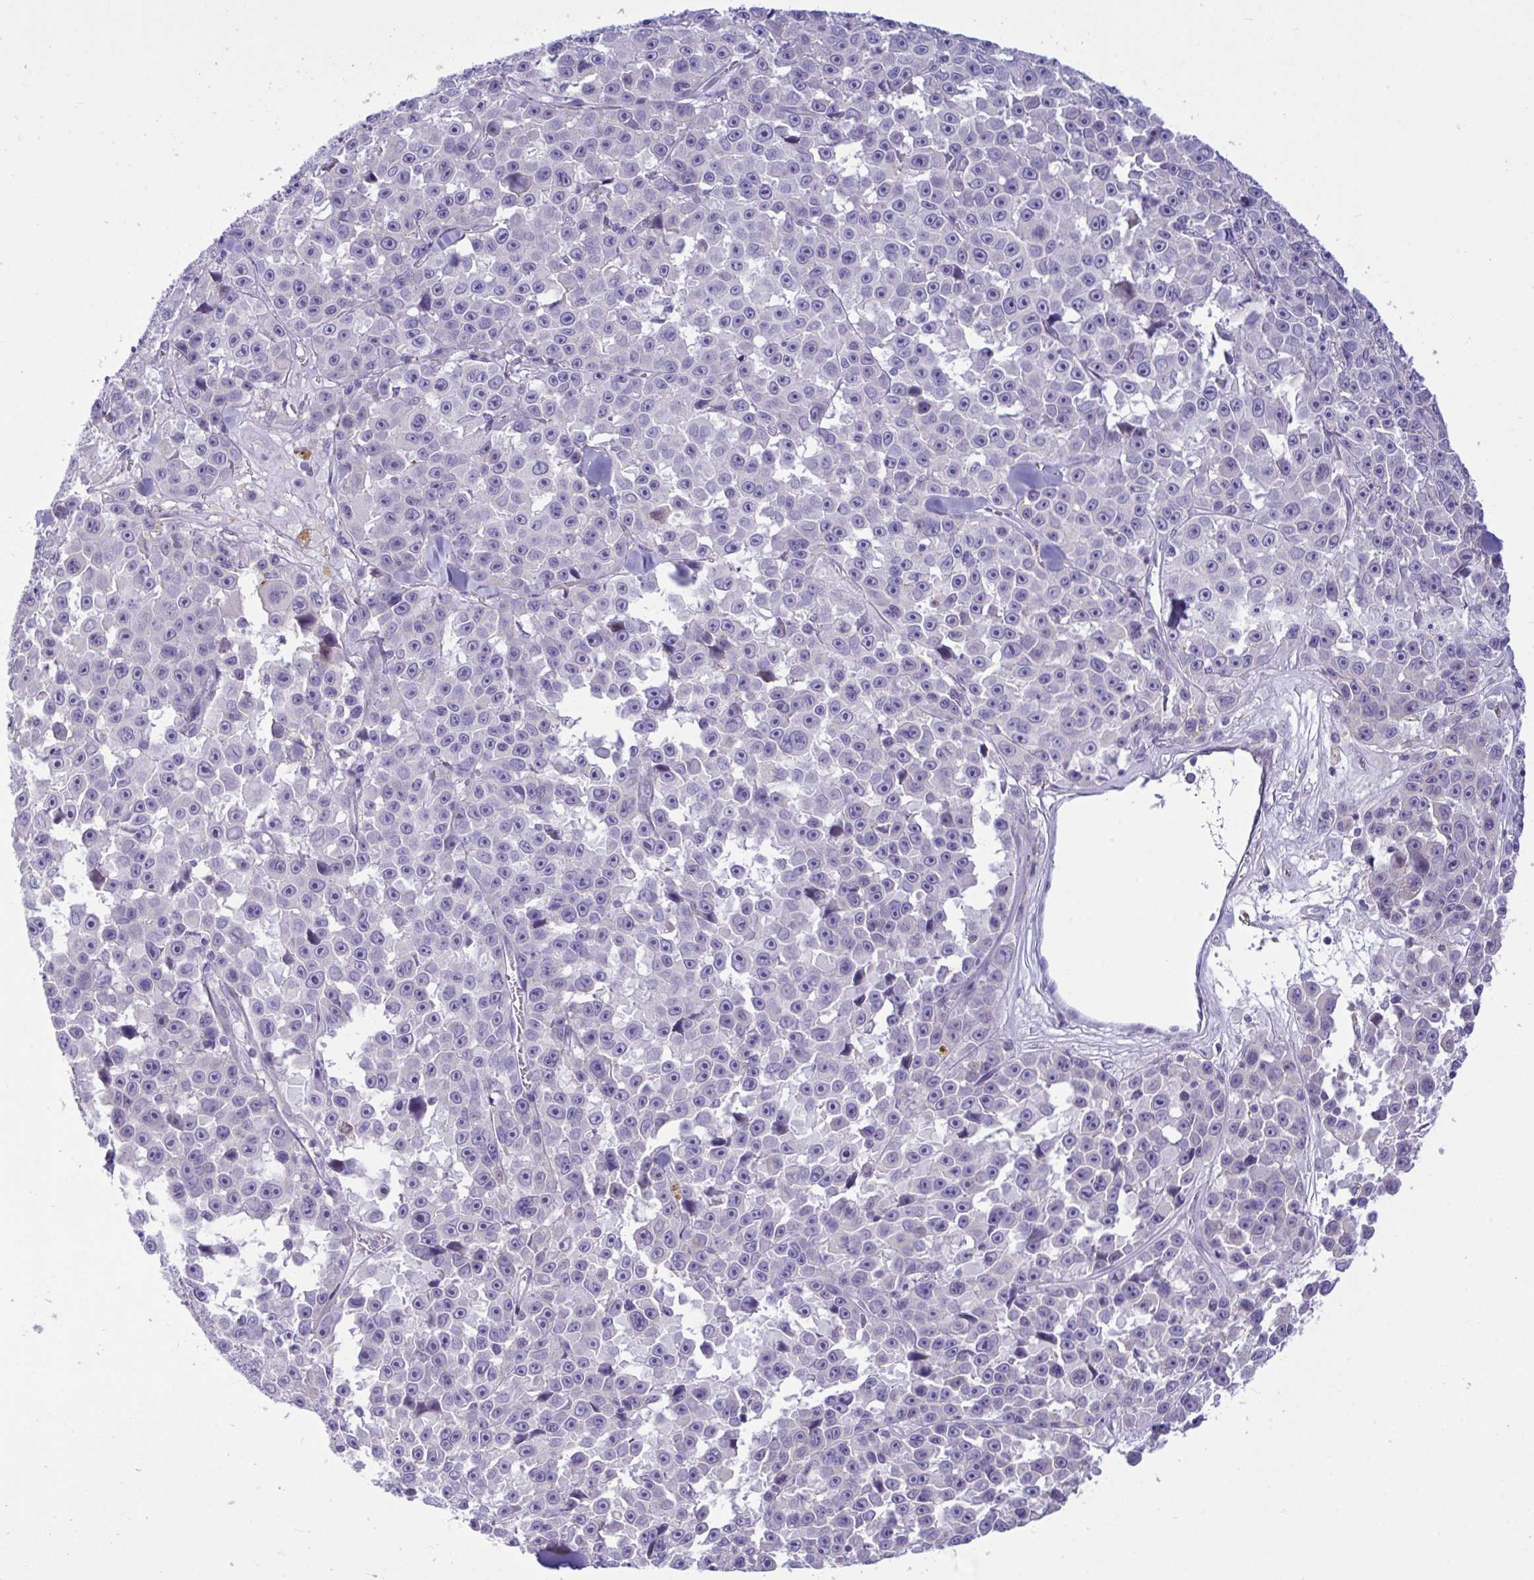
{"staining": {"intensity": "negative", "quantity": "none", "location": "none"}, "tissue": "melanoma", "cell_type": "Tumor cells", "image_type": "cancer", "snomed": [{"axis": "morphology", "description": "Malignant melanoma, NOS"}, {"axis": "topography", "description": "Skin"}], "caption": "High power microscopy photomicrograph of an IHC photomicrograph of melanoma, revealing no significant positivity in tumor cells.", "gene": "WDR97", "patient": {"sex": "female", "age": 66}}